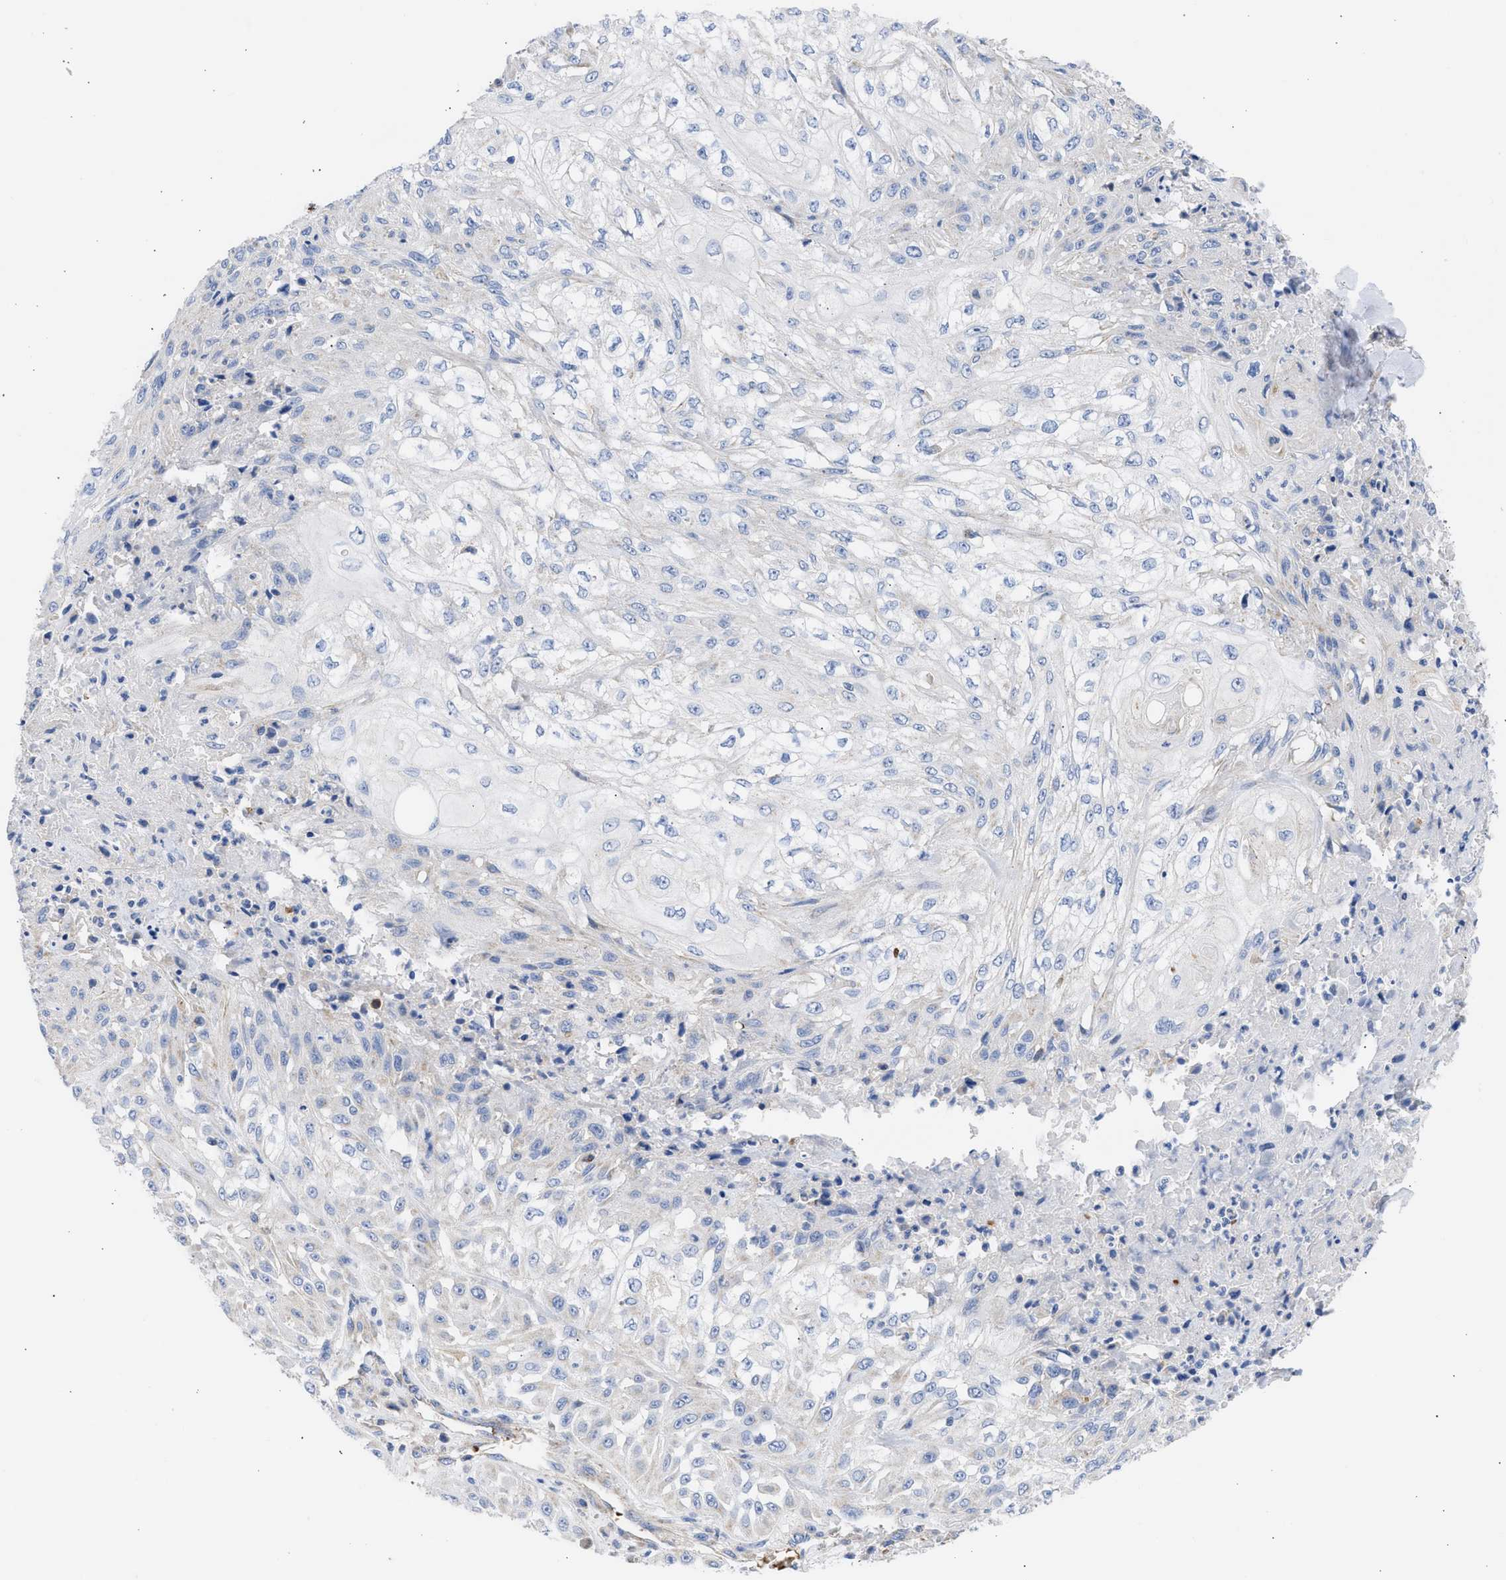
{"staining": {"intensity": "negative", "quantity": "none", "location": "none"}, "tissue": "skin cancer", "cell_type": "Tumor cells", "image_type": "cancer", "snomed": [{"axis": "morphology", "description": "Squamous cell carcinoma, NOS"}, {"axis": "morphology", "description": "Squamous cell carcinoma, metastatic, NOS"}, {"axis": "topography", "description": "Skin"}, {"axis": "topography", "description": "Lymph node"}], "caption": "The IHC image has no significant positivity in tumor cells of skin squamous cell carcinoma tissue. The staining is performed using DAB (3,3'-diaminobenzidine) brown chromogen with nuclei counter-stained in using hematoxylin.", "gene": "BTG3", "patient": {"sex": "male", "age": 75}}